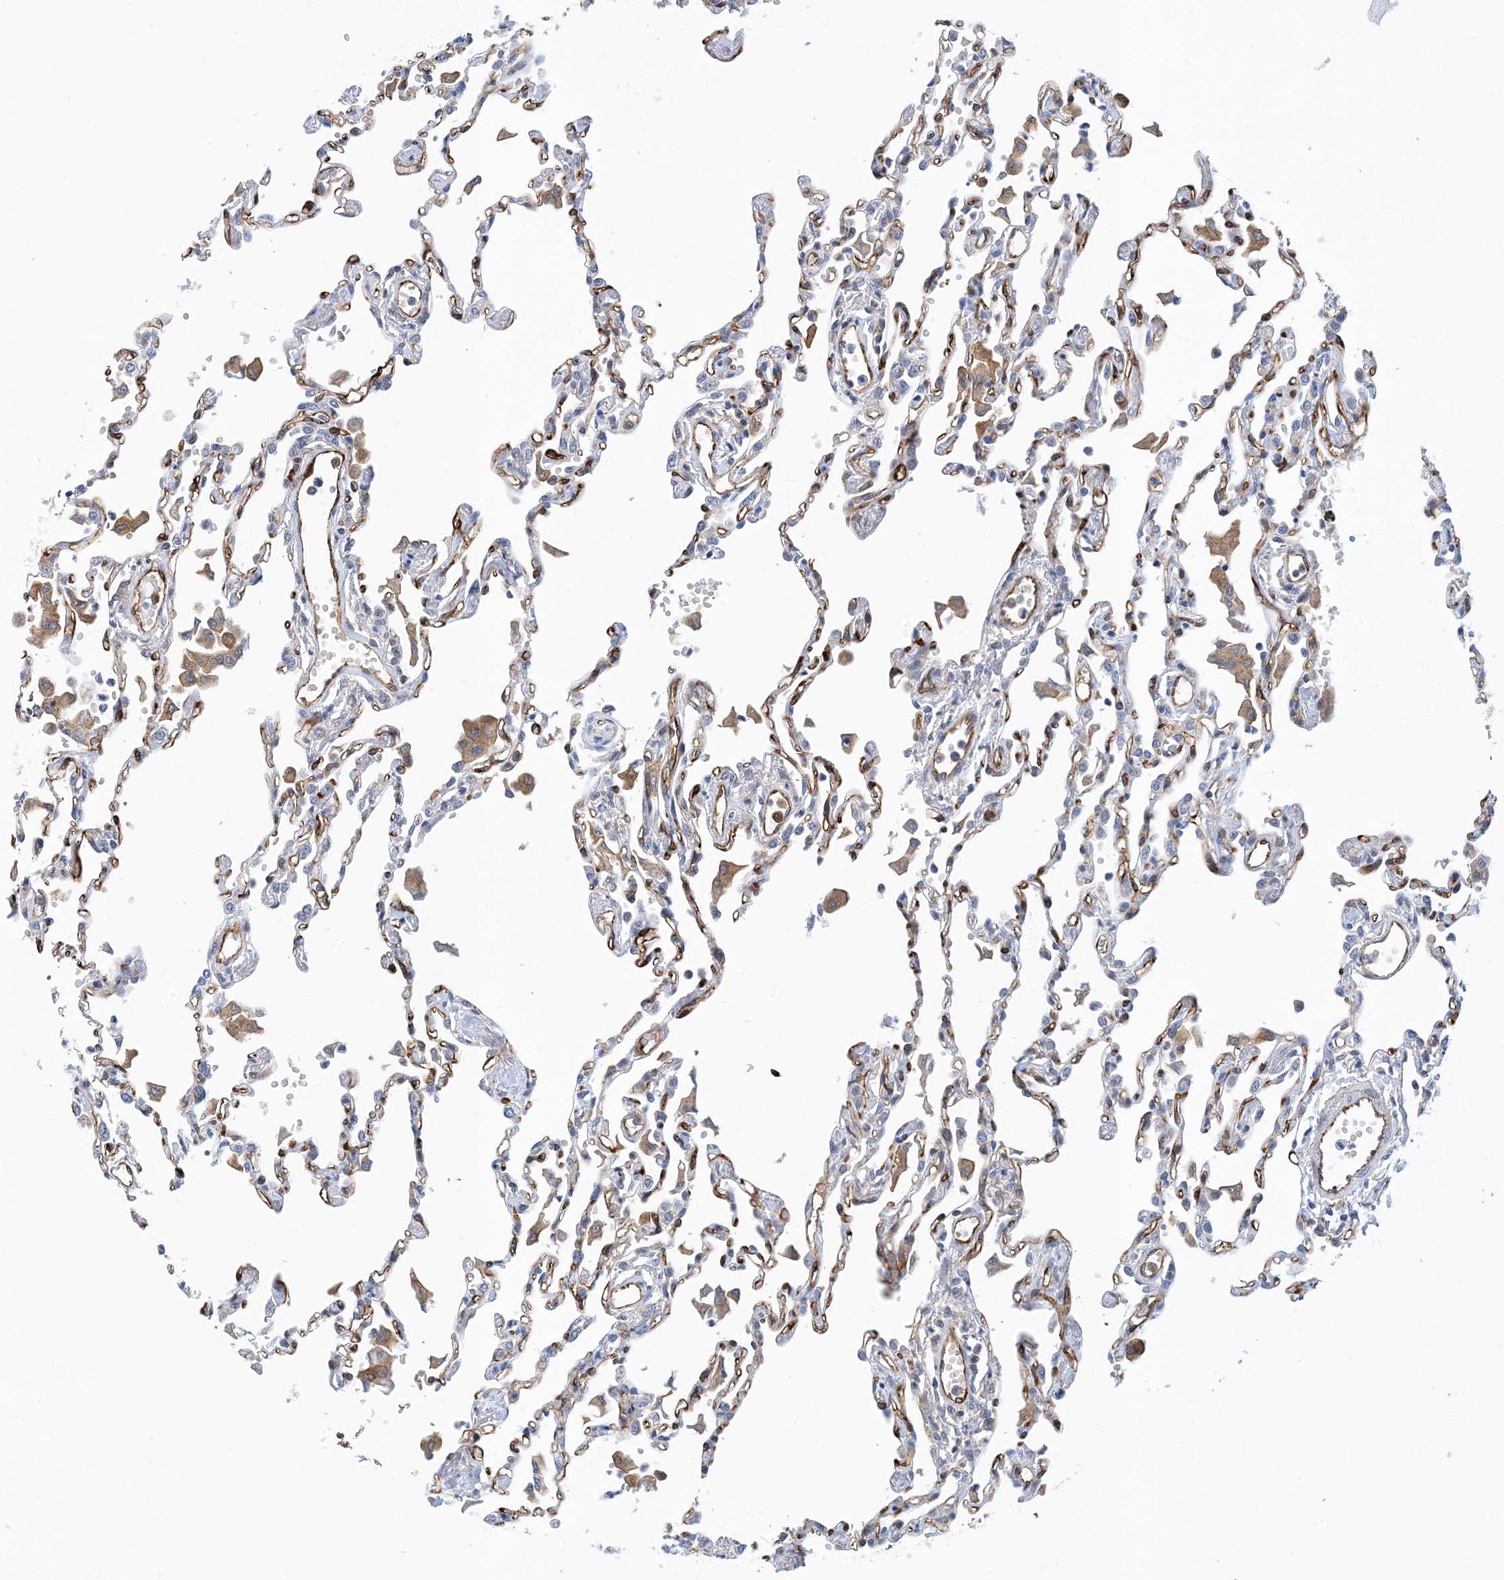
{"staining": {"intensity": "negative", "quantity": "none", "location": "none"}, "tissue": "lung", "cell_type": "Alveolar cells", "image_type": "normal", "snomed": [{"axis": "morphology", "description": "Normal tissue, NOS"}, {"axis": "topography", "description": "Bronchus"}, {"axis": "topography", "description": "Lung"}], "caption": "High power microscopy micrograph of an immunohistochemistry (IHC) photomicrograph of normal lung, revealing no significant positivity in alveolar cells.", "gene": "PCDHA2", "patient": {"sex": "female", "age": 49}}